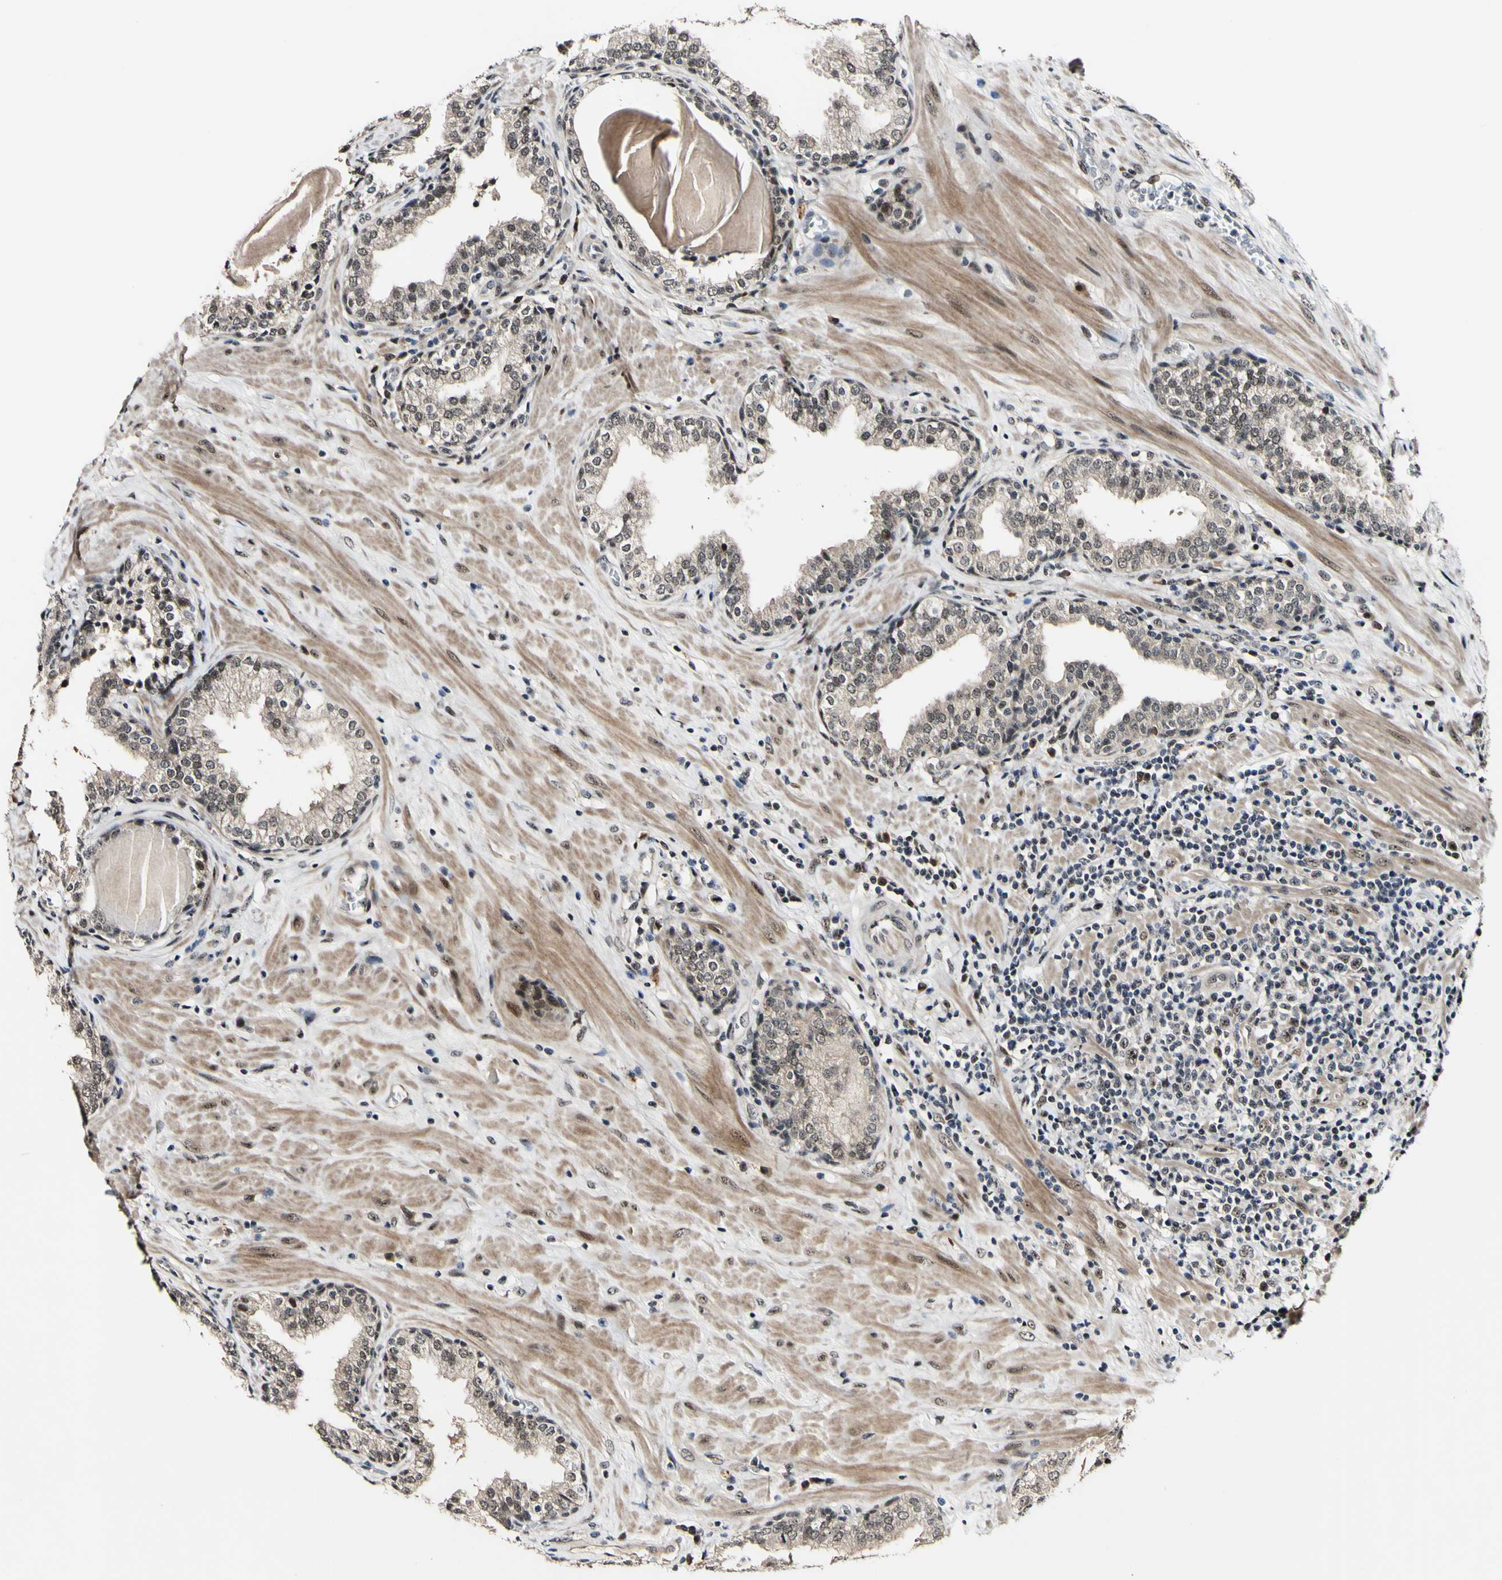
{"staining": {"intensity": "weak", "quantity": "25%-75%", "location": "cytoplasmic/membranous"}, "tissue": "prostate", "cell_type": "Glandular cells", "image_type": "normal", "snomed": [{"axis": "morphology", "description": "Normal tissue, NOS"}, {"axis": "topography", "description": "Prostate"}], "caption": "About 25%-75% of glandular cells in normal human prostate display weak cytoplasmic/membranous protein expression as visualized by brown immunohistochemical staining.", "gene": "POLR2F", "patient": {"sex": "male", "age": 51}}